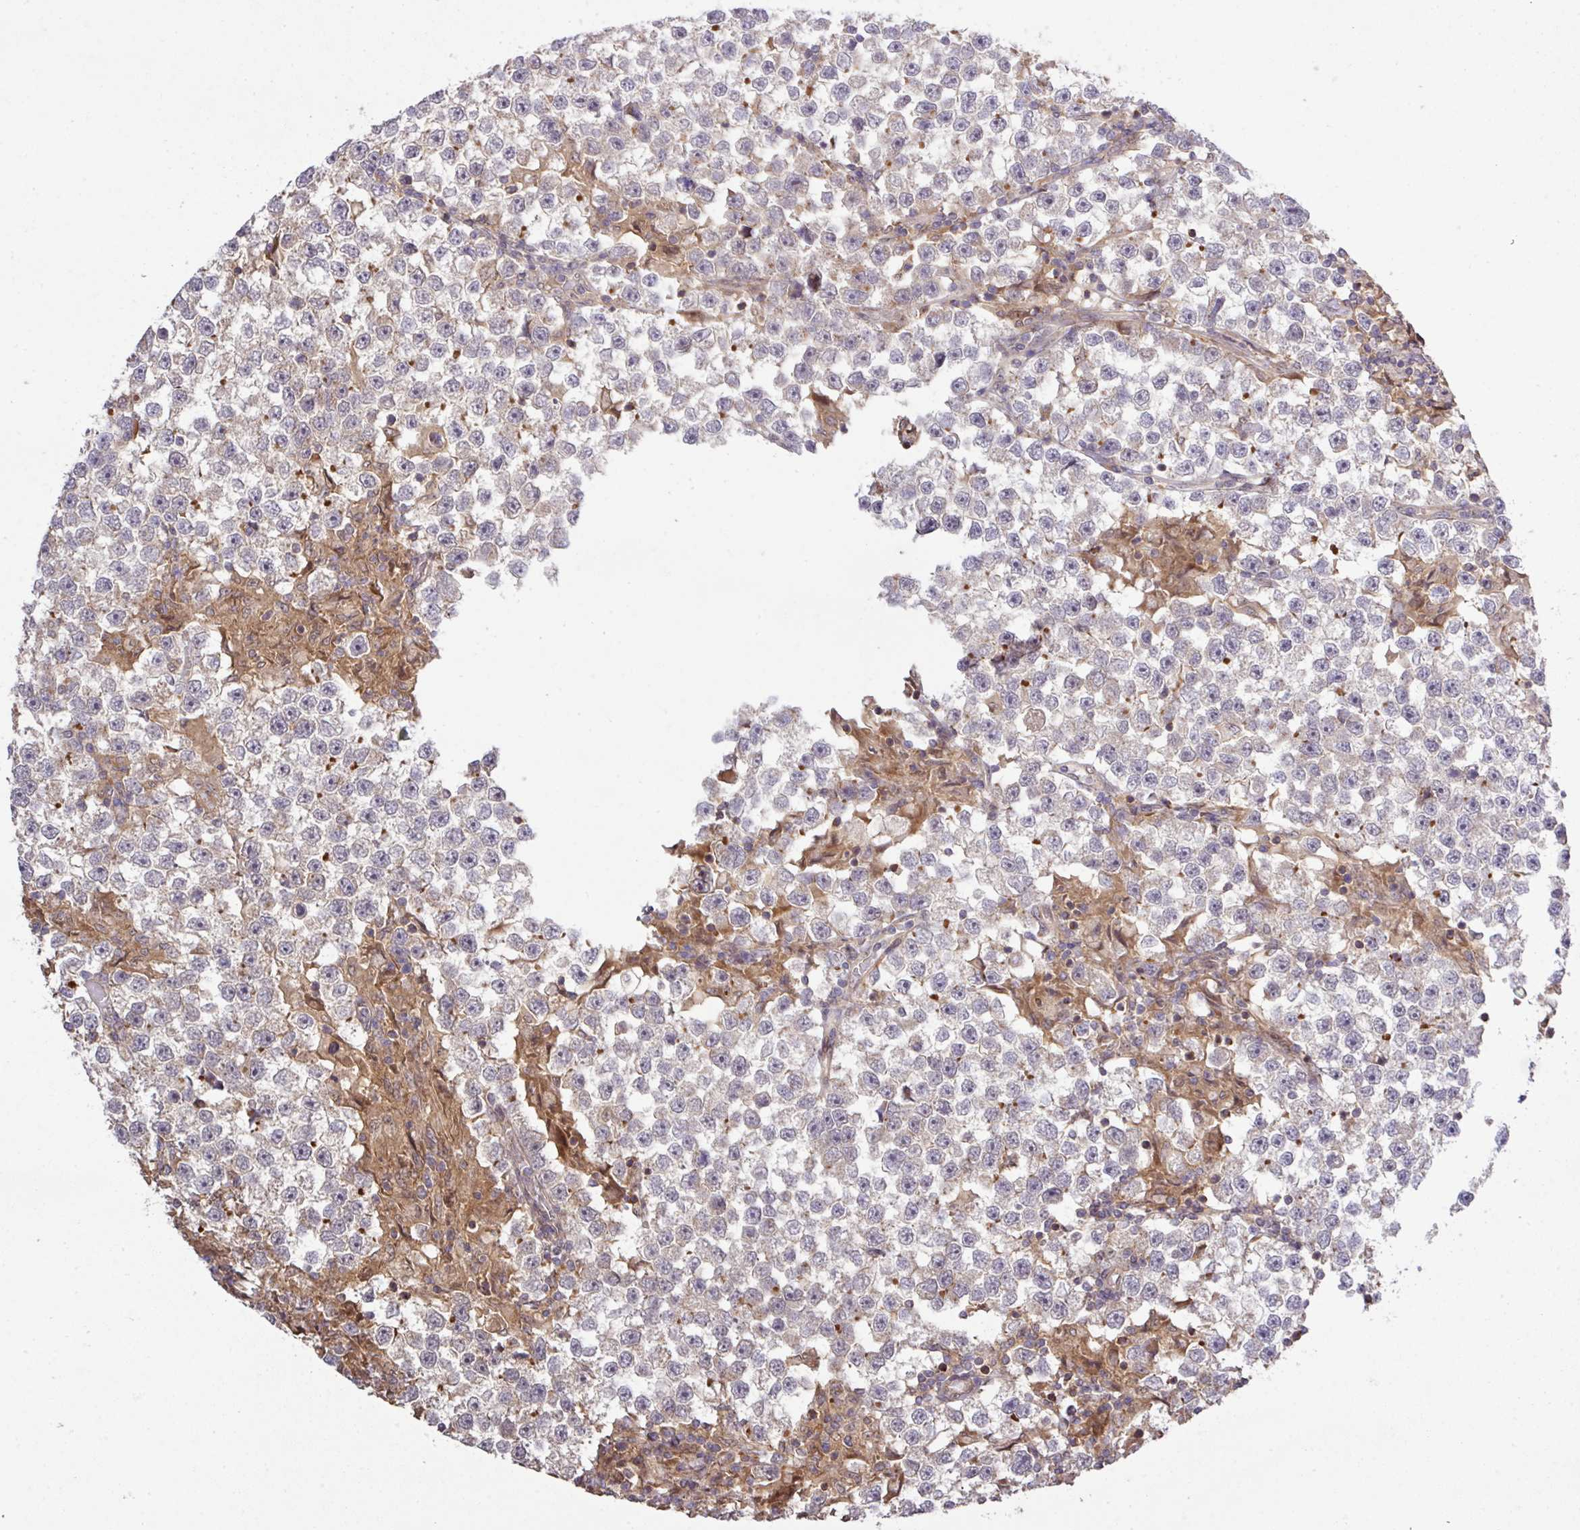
{"staining": {"intensity": "negative", "quantity": "none", "location": "none"}, "tissue": "testis cancer", "cell_type": "Tumor cells", "image_type": "cancer", "snomed": [{"axis": "morphology", "description": "Seminoma, NOS"}, {"axis": "topography", "description": "Testis"}], "caption": "Tumor cells show no significant protein positivity in testis cancer (seminoma).", "gene": "ARPIN", "patient": {"sex": "male", "age": 46}}